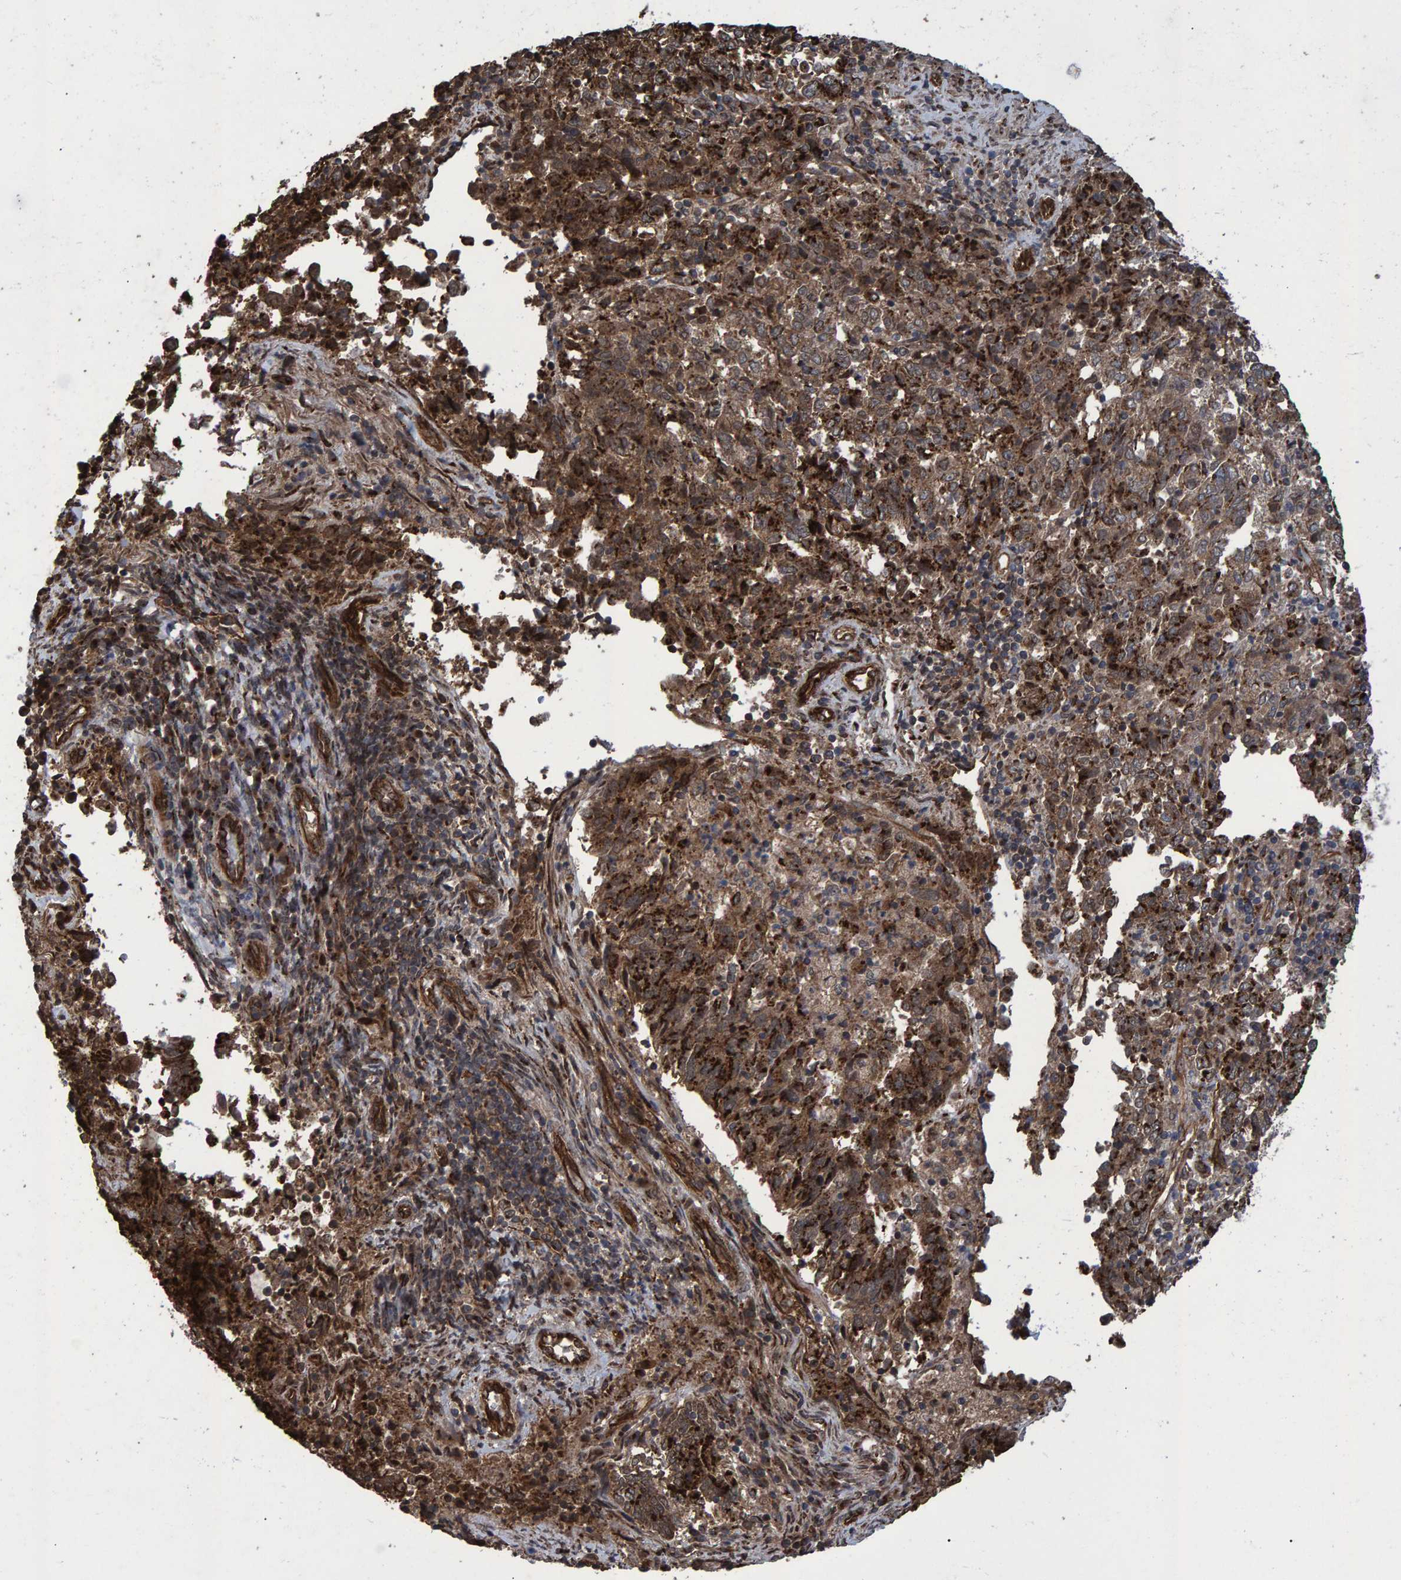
{"staining": {"intensity": "strong", "quantity": ">75%", "location": "cytoplasmic/membranous"}, "tissue": "endometrial cancer", "cell_type": "Tumor cells", "image_type": "cancer", "snomed": [{"axis": "morphology", "description": "Adenocarcinoma, NOS"}, {"axis": "topography", "description": "Endometrium"}], "caption": "About >75% of tumor cells in human adenocarcinoma (endometrial) exhibit strong cytoplasmic/membranous protein positivity as visualized by brown immunohistochemical staining.", "gene": "TRIM68", "patient": {"sex": "female", "age": 80}}